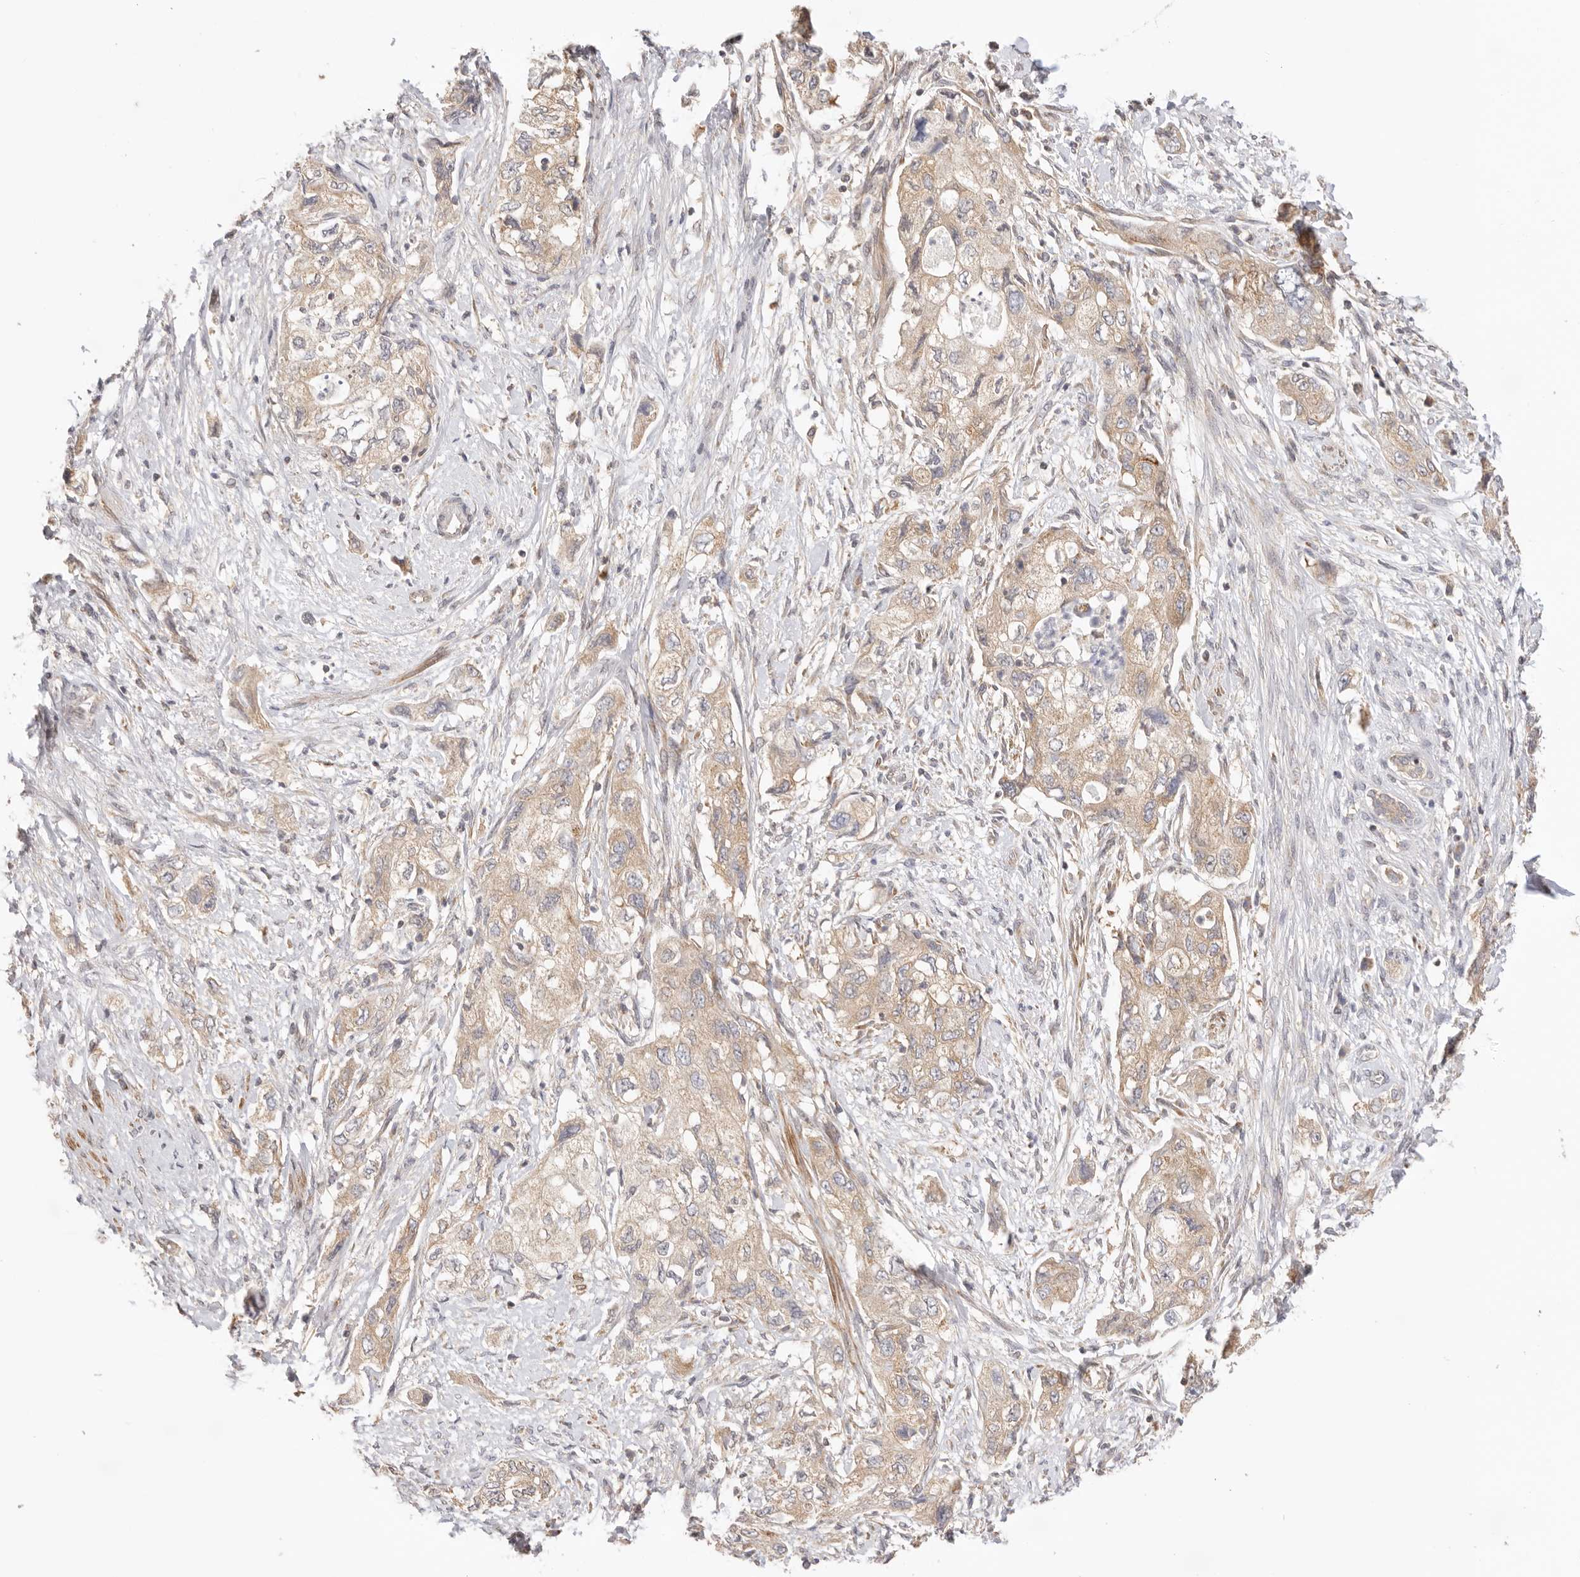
{"staining": {"intensity": "weak", "quantity": ">75%", "location": "cytoplasmic/membranous"}, "tissue": "pancreatic cancer", "cell_type": "Tumor cells", "image_type": "cancer", "snomed": [{"axis": "morphology", "description": "Adenocarcinoma, NOS"}, {"axis": "topography", "description": "Pancreas"}], "caption": "Protein positivity by immunohistochemistry (IHC) exhibits weak cytoplasmic/membranous positivity in approximately >75% of tumor cells in pancreatic cancer.", "gene": "KCMF1", "patient": {"sex": "female", "age": 73}}